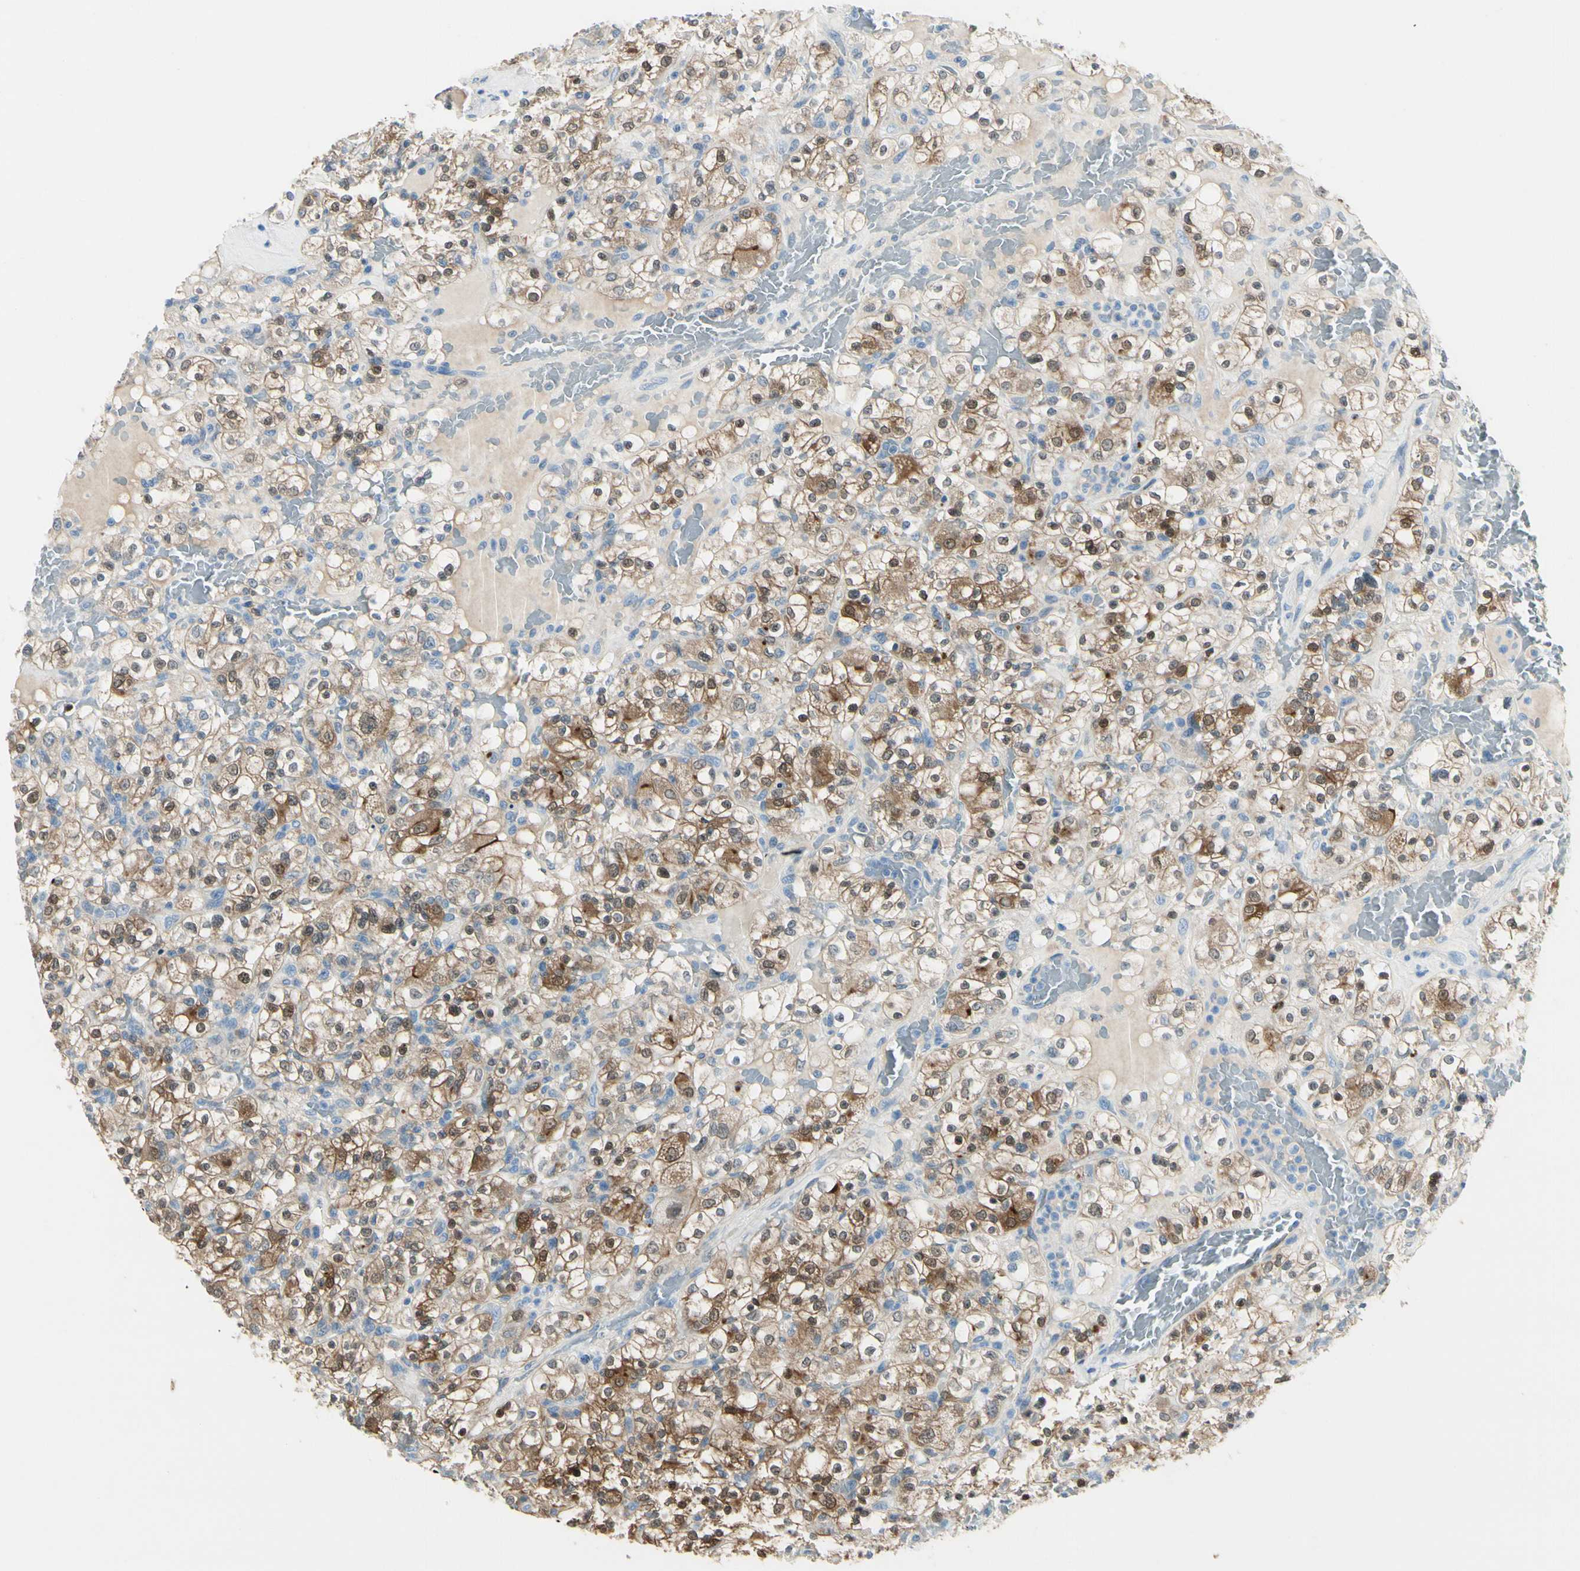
{"staining": {"intensity": "moderate", "quantity": ">75%", "location": "cytoplasmic/membranous,nuclear"}, "tissue": "renal cancer", "cell_type": "Tumor cells", "image_type": "cancer", "snomed": [{"axis": "morphology", "description": "Normal tissue, NOS"}, {"axis": "morphology", "description": "Adenocarcinoma, NOS"}, {"axis": "topography", "description": "Kidney"}], "caption": "Renal cancer tissue displays moderate cytoplasmic/membranous and nuclear expression in approximately >75% of tumor cells", "gene": "PEBP1", "patient": {"sex": "female", "age": 72}}